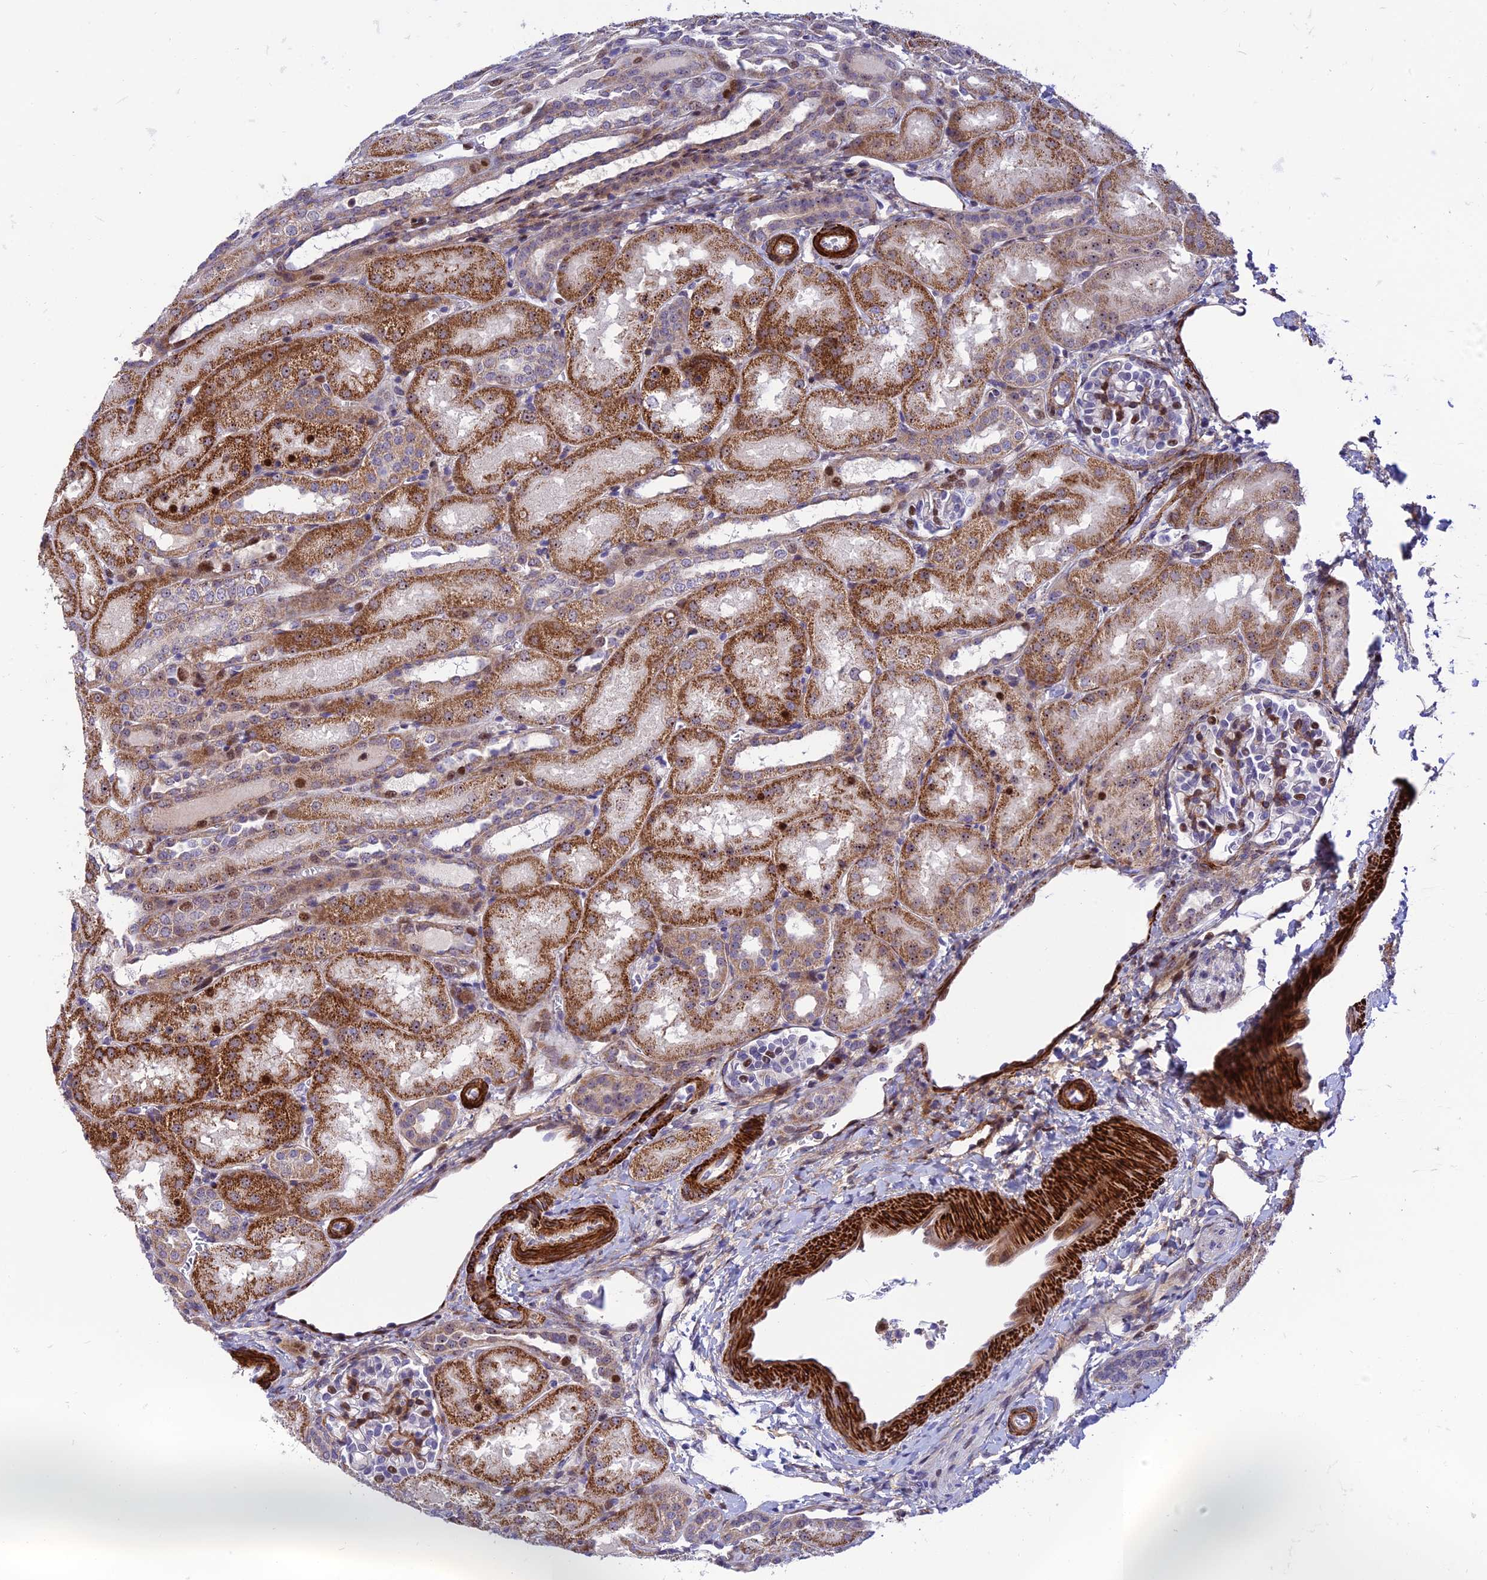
{"staining": {"intensity": "moderate", "quantity": "<25%", "location": "cytoplasmic/membranous"}, "tissue": "kidney", "cell_type": "Cells in glomeruli", "image_type": "normal", "snomed": [{"axis": "morphology", "description": "Normal tissue, NOS"}, {"axis": "topography", "description": "Kidney"}], "caption": "High-magnification brightfield microscopy of normal kidney stained with DAB (brown) and counterstained with hematoxylin (blue). cells in glomeruli exhibit moderate cytoplasmic/membranous staining is present in approximately<25% of cells. Immunohistochemistry (ihc) stains the protein of interest in brown and the nuclei are stained blue.", "gene": "KBTBD7", "patient": {"sex": "male", "age": 1}}